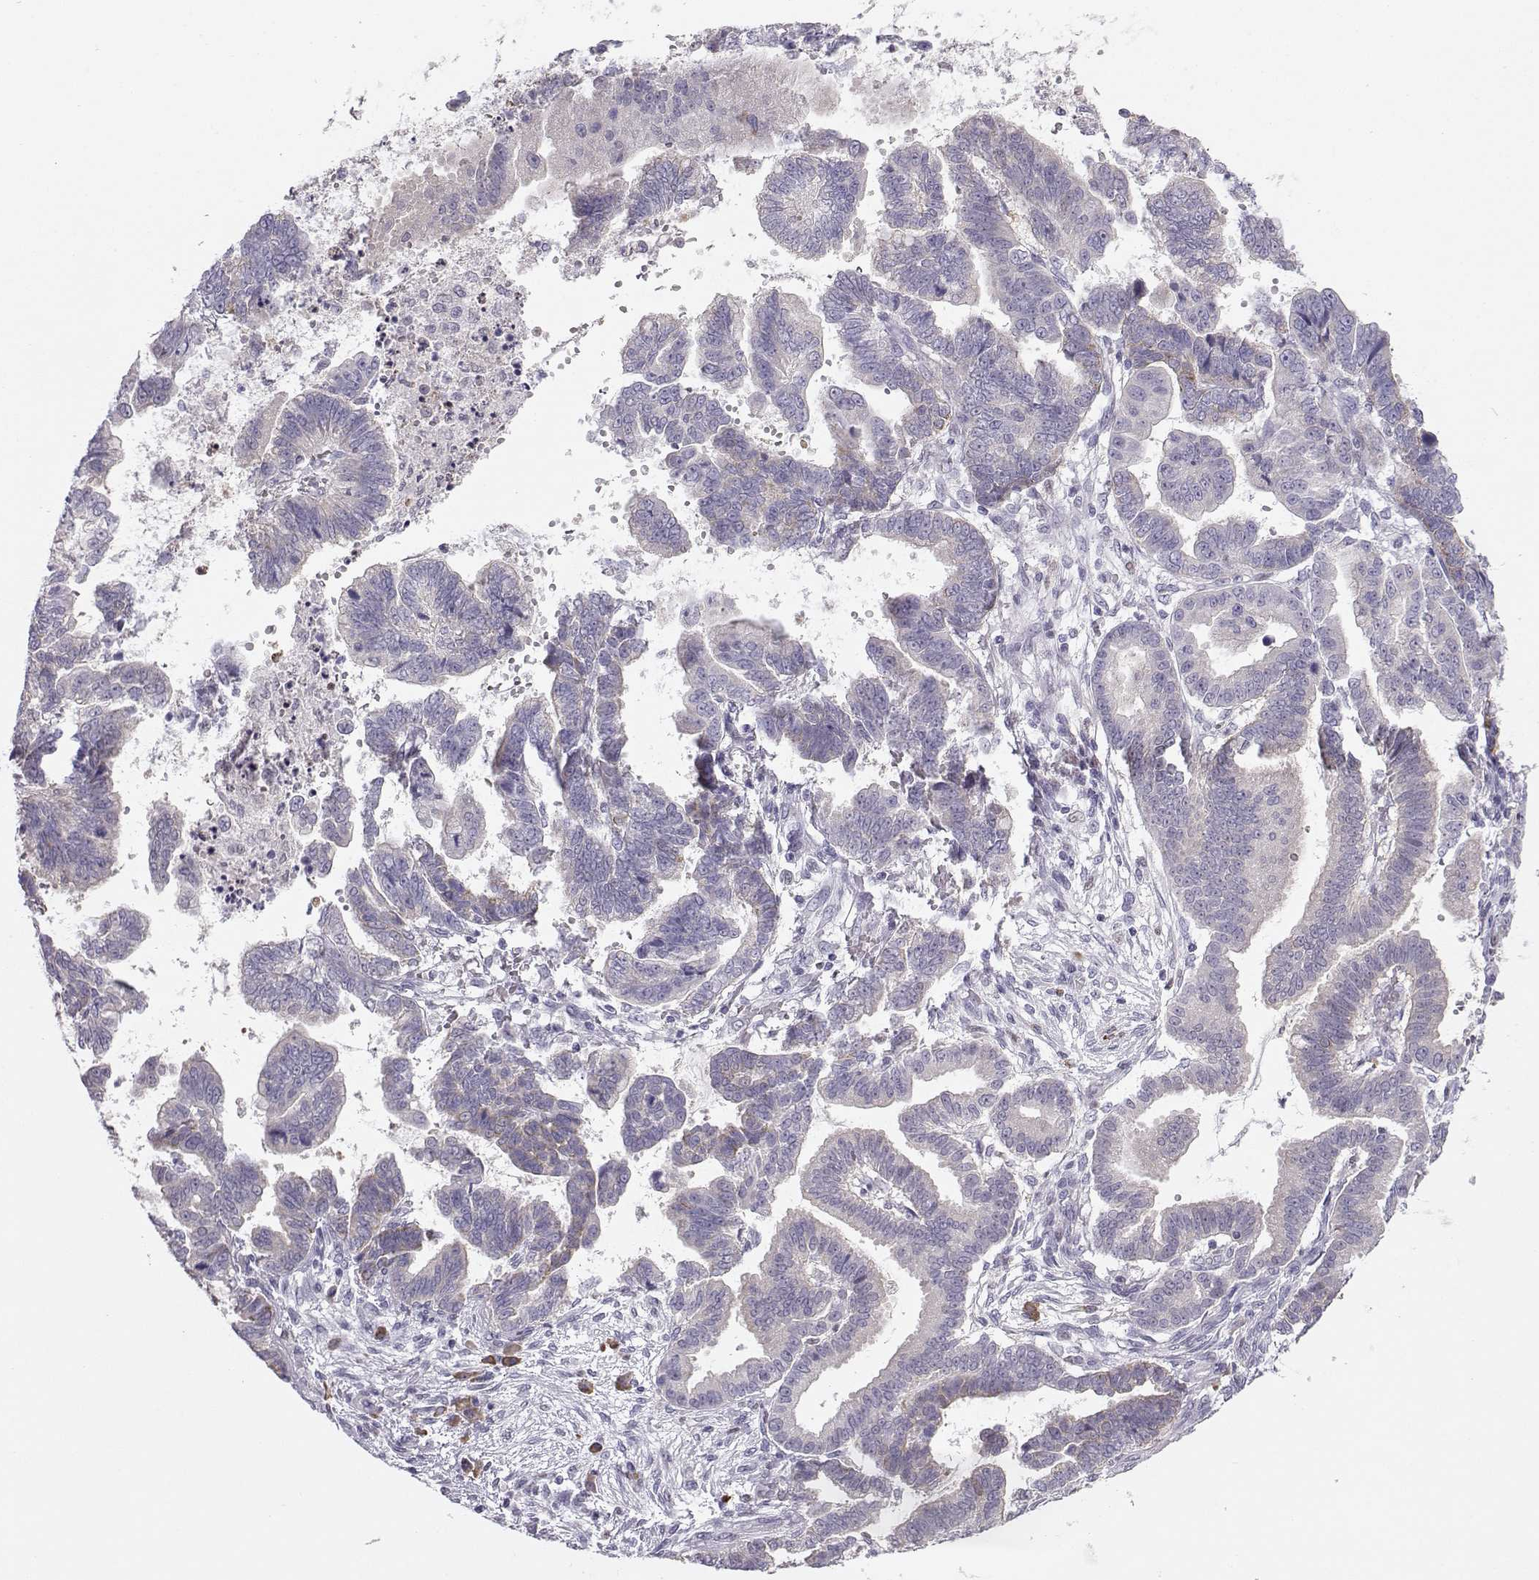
{"staining": {"intensity": "negative", "quantity": "none", "location": "none"}, "tissue": "stomach cancer", "cell_type": "Tumor cells", "image_type": "cancer", "snomed": [{"axis": "morphology", "description": "Adenocarcinoma, NOS"}, {"axis": "topography", "description": "Stomach"}], "caption": "A micrograph of human stomach cancer is negative for staining in tumor cells. (Stains: DAB (3,3'-diaminobenzidine) IHC with hematoxylin counter stain, Microscopy: brightfield microscopy at high magnification).", "gene": "DCLK3", "patient": {"sex": "male", "age": 83}}